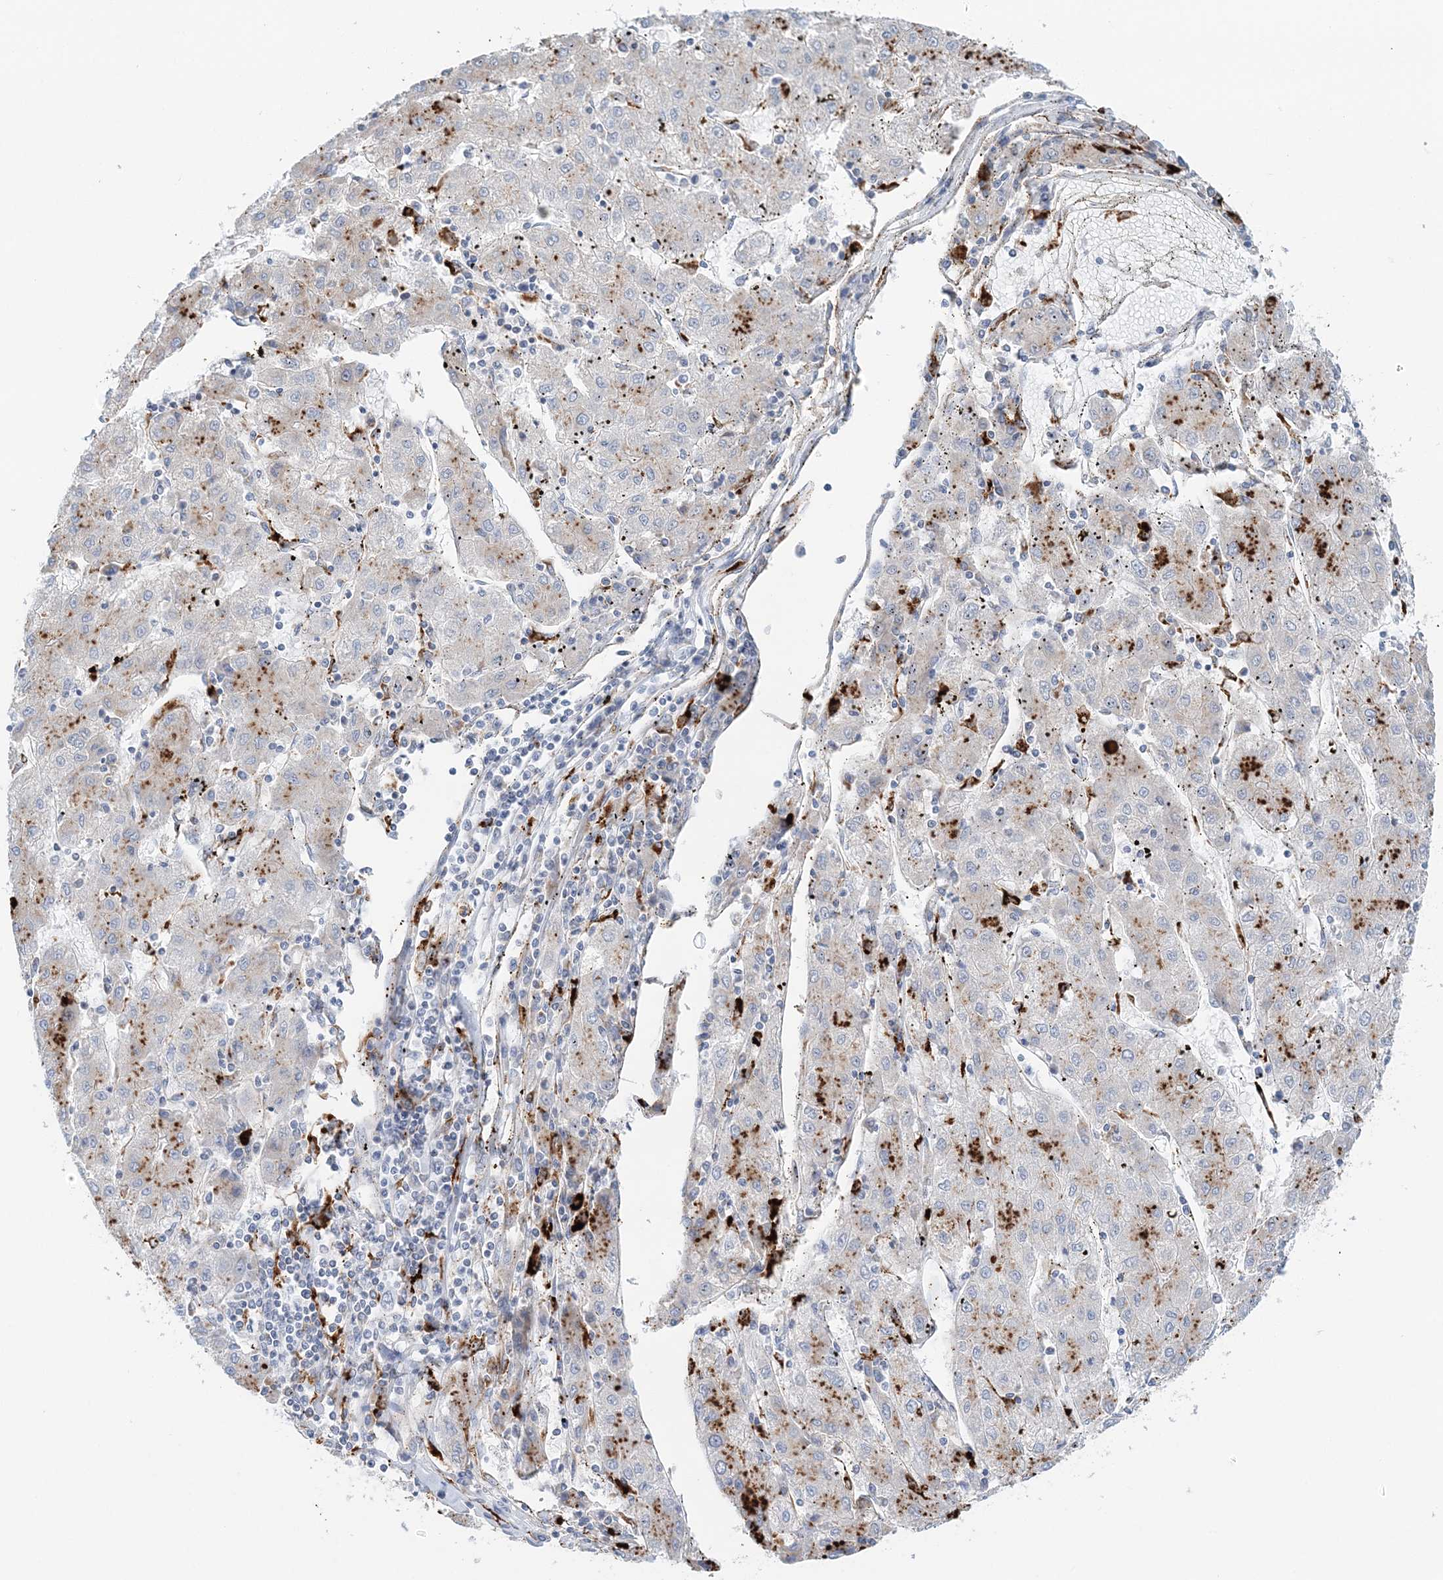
{"staining": {"intensity": "strong", "quantity": "<25%", "location": "cytoplasmic/membranous"}, "tissue": "liver cancer", "cell_type": "Tumor cells", "image_type": "cancer", "snomed": [{"axis": "morphology", "description": "Carcinoma, Hepatocellular, NOS"}, {"axis": "topography", "description": "Liver"}], "caption": "A micrograph of liver cancer stained for a protein displays strong cytoplasmic/membranous brown staining in tumor cells.", "gene": "TPP1", "patient": {"sex": "male", "age": 72}}